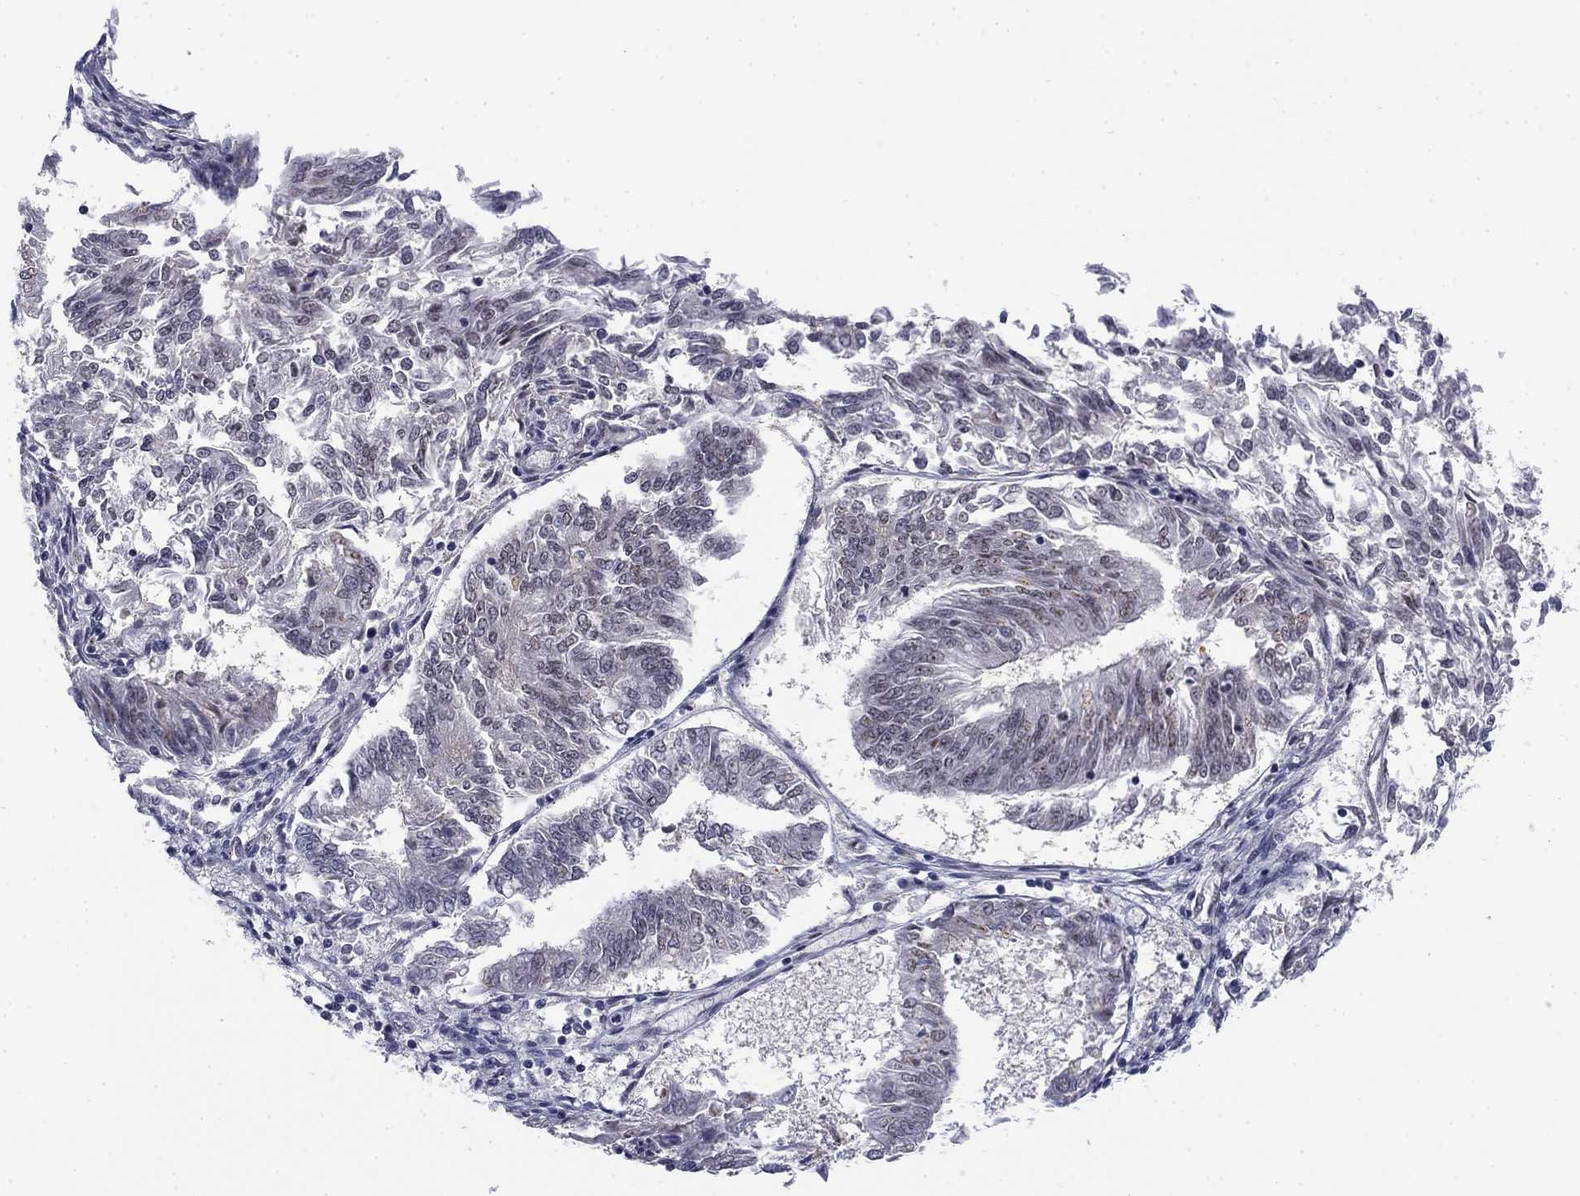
{"staining": {"intensity": "negative", "quantity": "none", "location": "none"}, "tissue": "endometrial cancer", "cell_type": "Tumor cells", "image_type": "cancer", "snomed": [{"axis": "morphology", "description": "Adenocarcinoma, NOS"}, {"axis": "topography", "description": "Endometrium"}], "caption": "Histopathology image shows no significant protein staining in tumor cells of endometrial cancer (adenocarcinoma).", "gene": "TIGD4", "patient": {"sex": "female", "age": 58}}